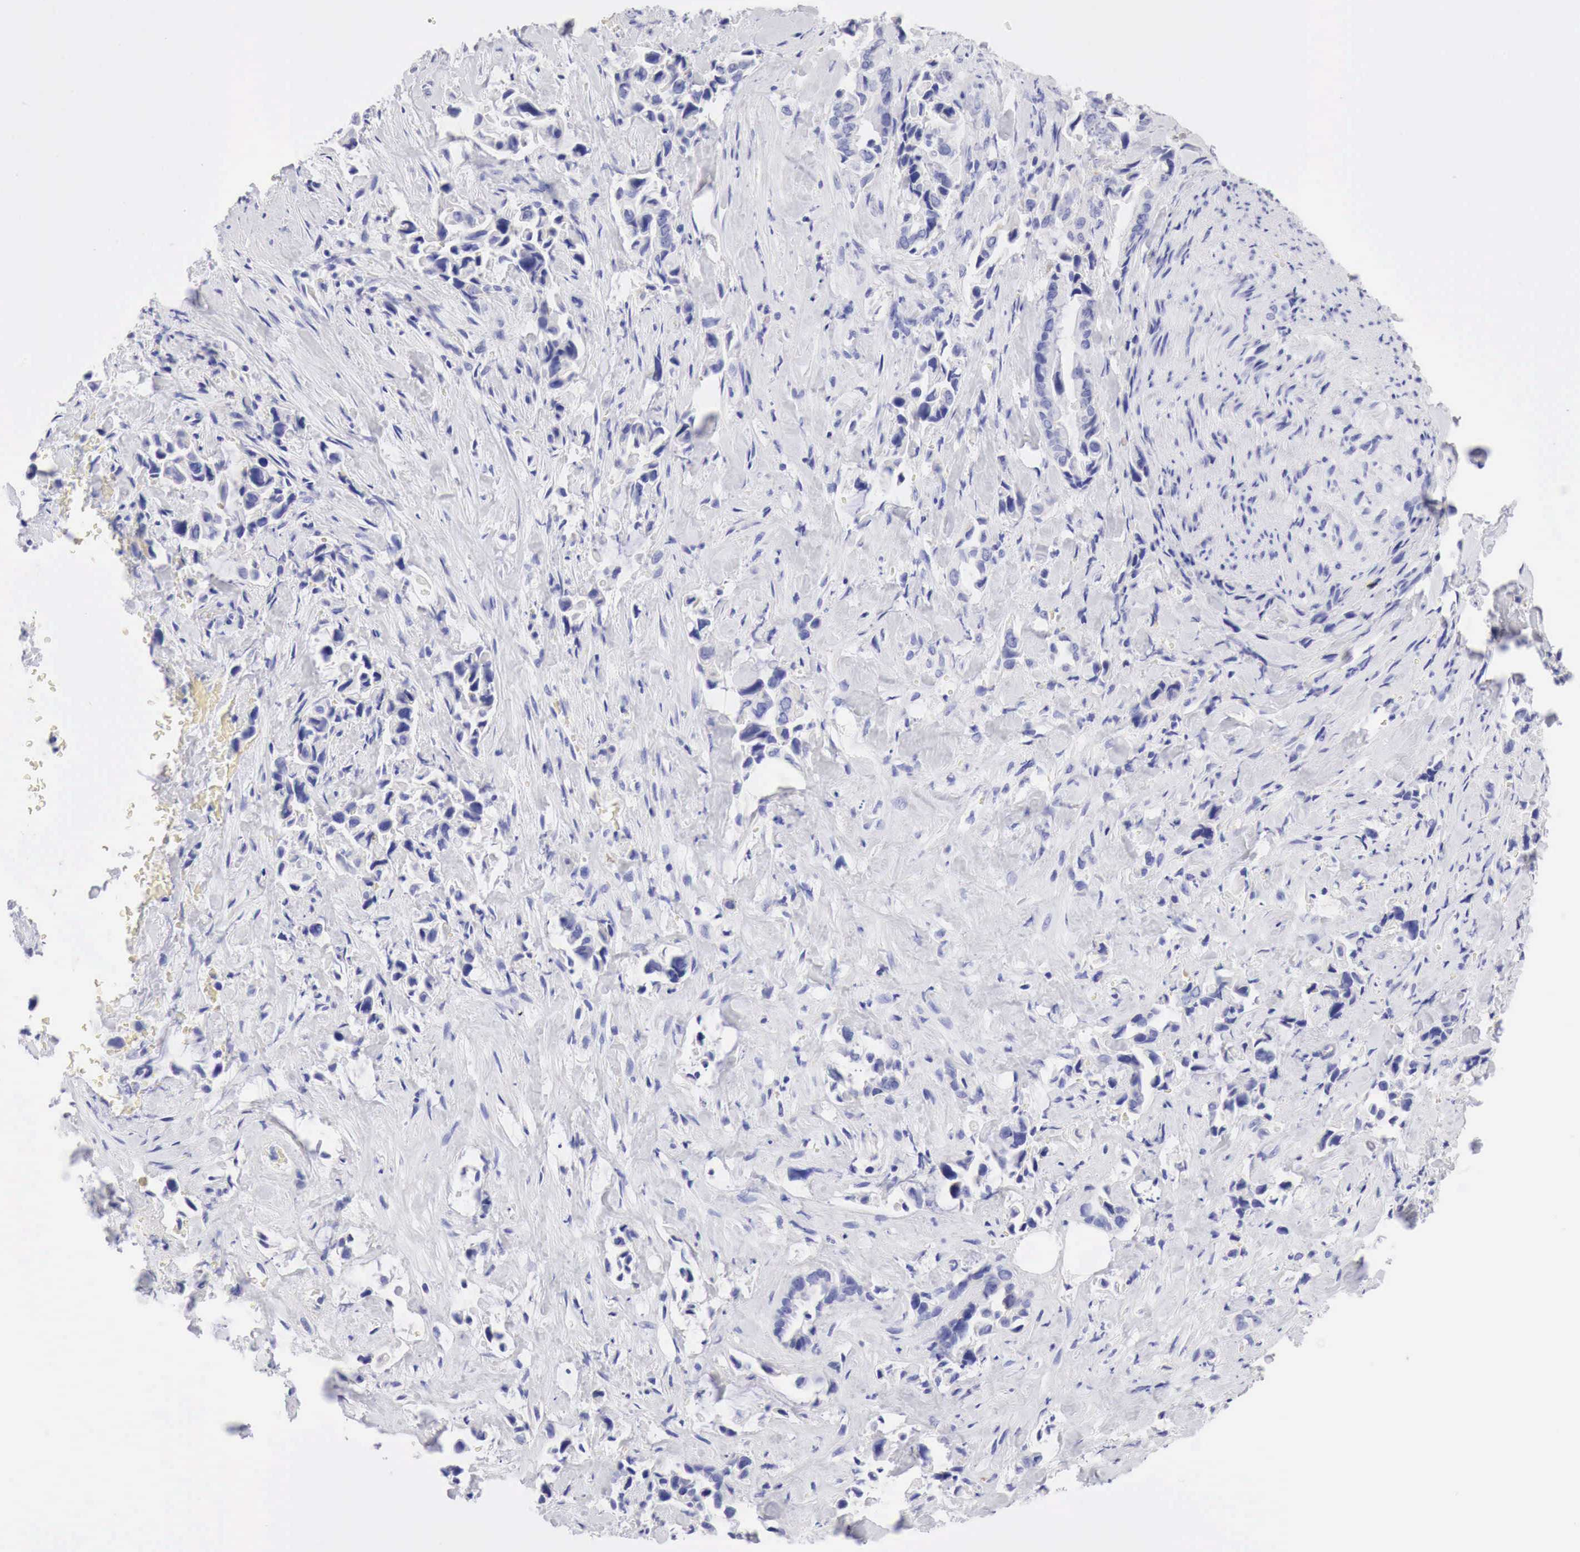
{"staining": {"intensity": "negative", "quantity": "none", "location": "none"}, "tissue": "pancreatic cancer", "cell_type": "Tumor cells", "image_type": "cancer", "snomed": [{"axis": "morphology", "description": "Adenocarcinoma, NOS"}, {"axis": "topography", "description": "Pancreas"}], "caption": "DAB immunohistochemical staining of human adenocarcinoma (pancreatic) displays no significant expression in tumor cells. (DAB immunohistochemistry (IHC) with hematoxylin counter stain).", "gene": "CDKN2A", "patient": {"sex": "male", "age": 69}}